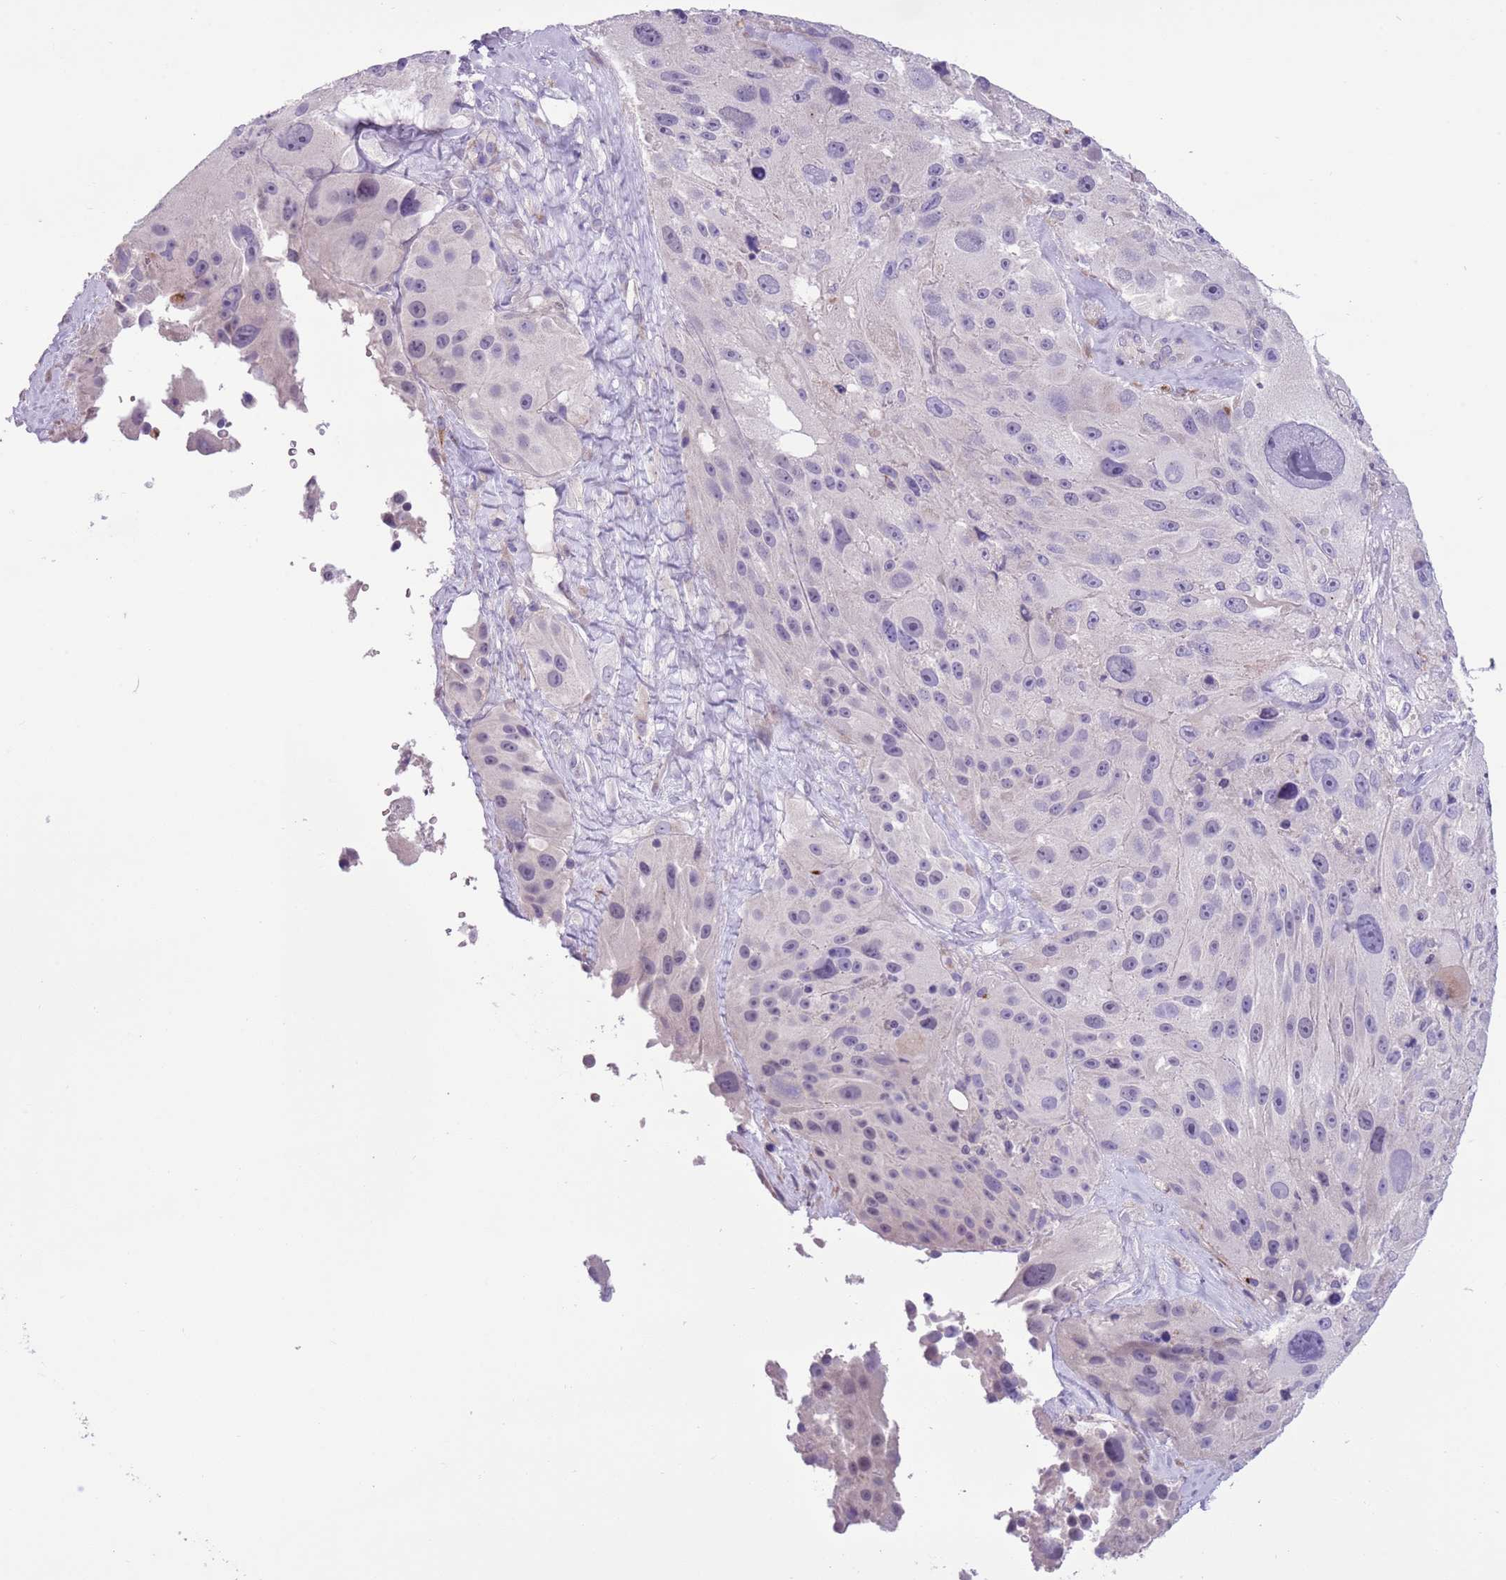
{"staining": {"intensity": "negative", "quantity": "none", "location": "none"}, "tissue": "melanoma", "cell_type": "Tumor cells", "image_type": "cancer", "snomed": [{"axis": "morphology", "description": "Malignant melanoma, Metastatic site"}, {"axis": "topography", "description": "Lymph node"}], "caption": "Immunohistochemistry of human malignant melanoma (metastatic site) reveals no staining in tumor cells. (DAB immunohistochemistry (IHC) visualized using brightfield microscopy, high magnification).", "gene": "MRPL32", "patient": {"sex": "male", "age": 62}}